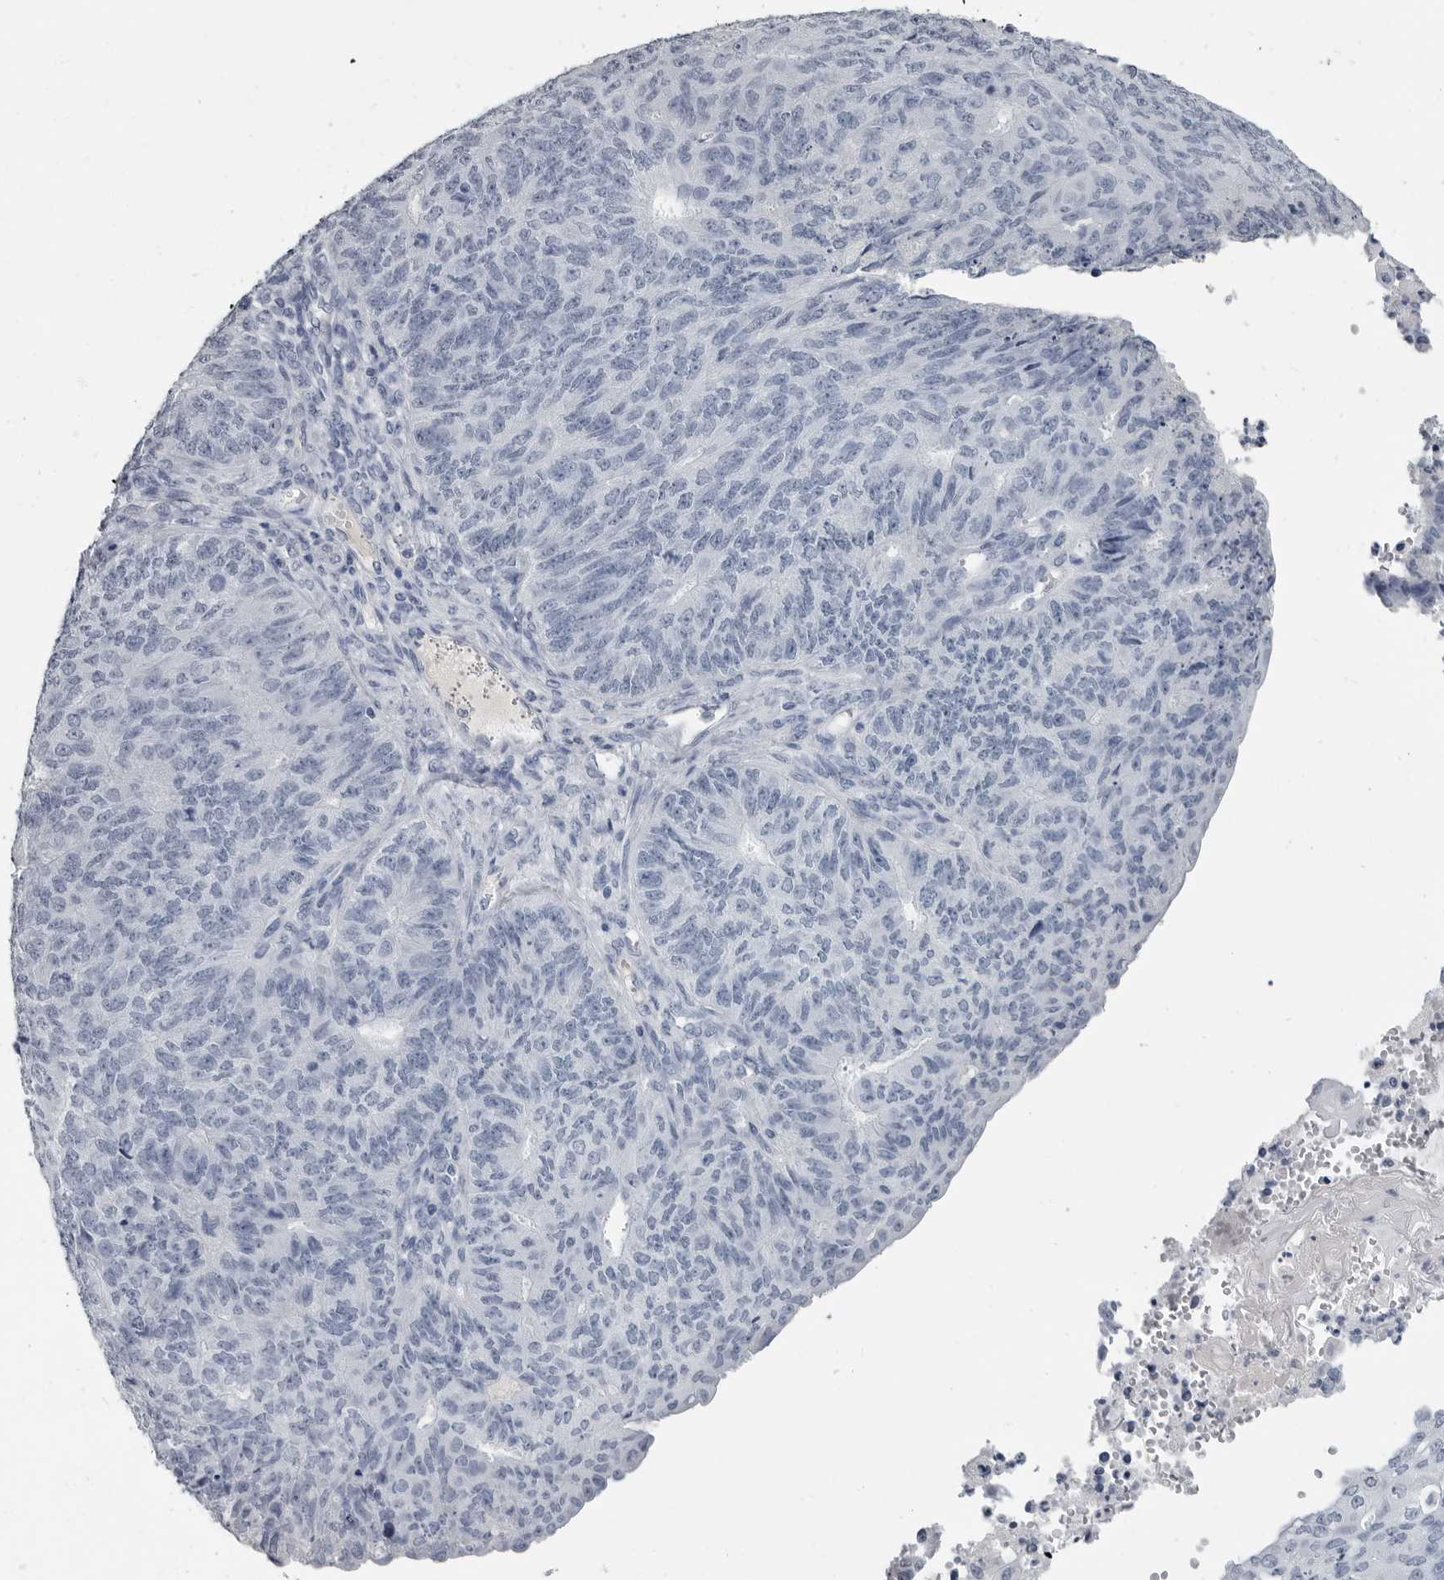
{"staining": {"intensity": "negative", "quantity": "none", "location": "none"}, "tissue": "endometrial cancer", "cell_type": "Tumor cells", "image_type": "cancer", "snomed": [{"axis": "morphology", "description": "Adenocarcinoma, NOS"}, {"axis": "topography", "description": "Endometrium"}], "caption": "Immunohistochemistry micrograph of neoplastic tissue: endometrial cancer (adenocarcinoma) stained with DAB (3,3'-diaminobenzidine) exhibits no significant protein positivity in tumor cells.", "gene": "AMPD1", "patient": {"sex": "female", "age": 32}}